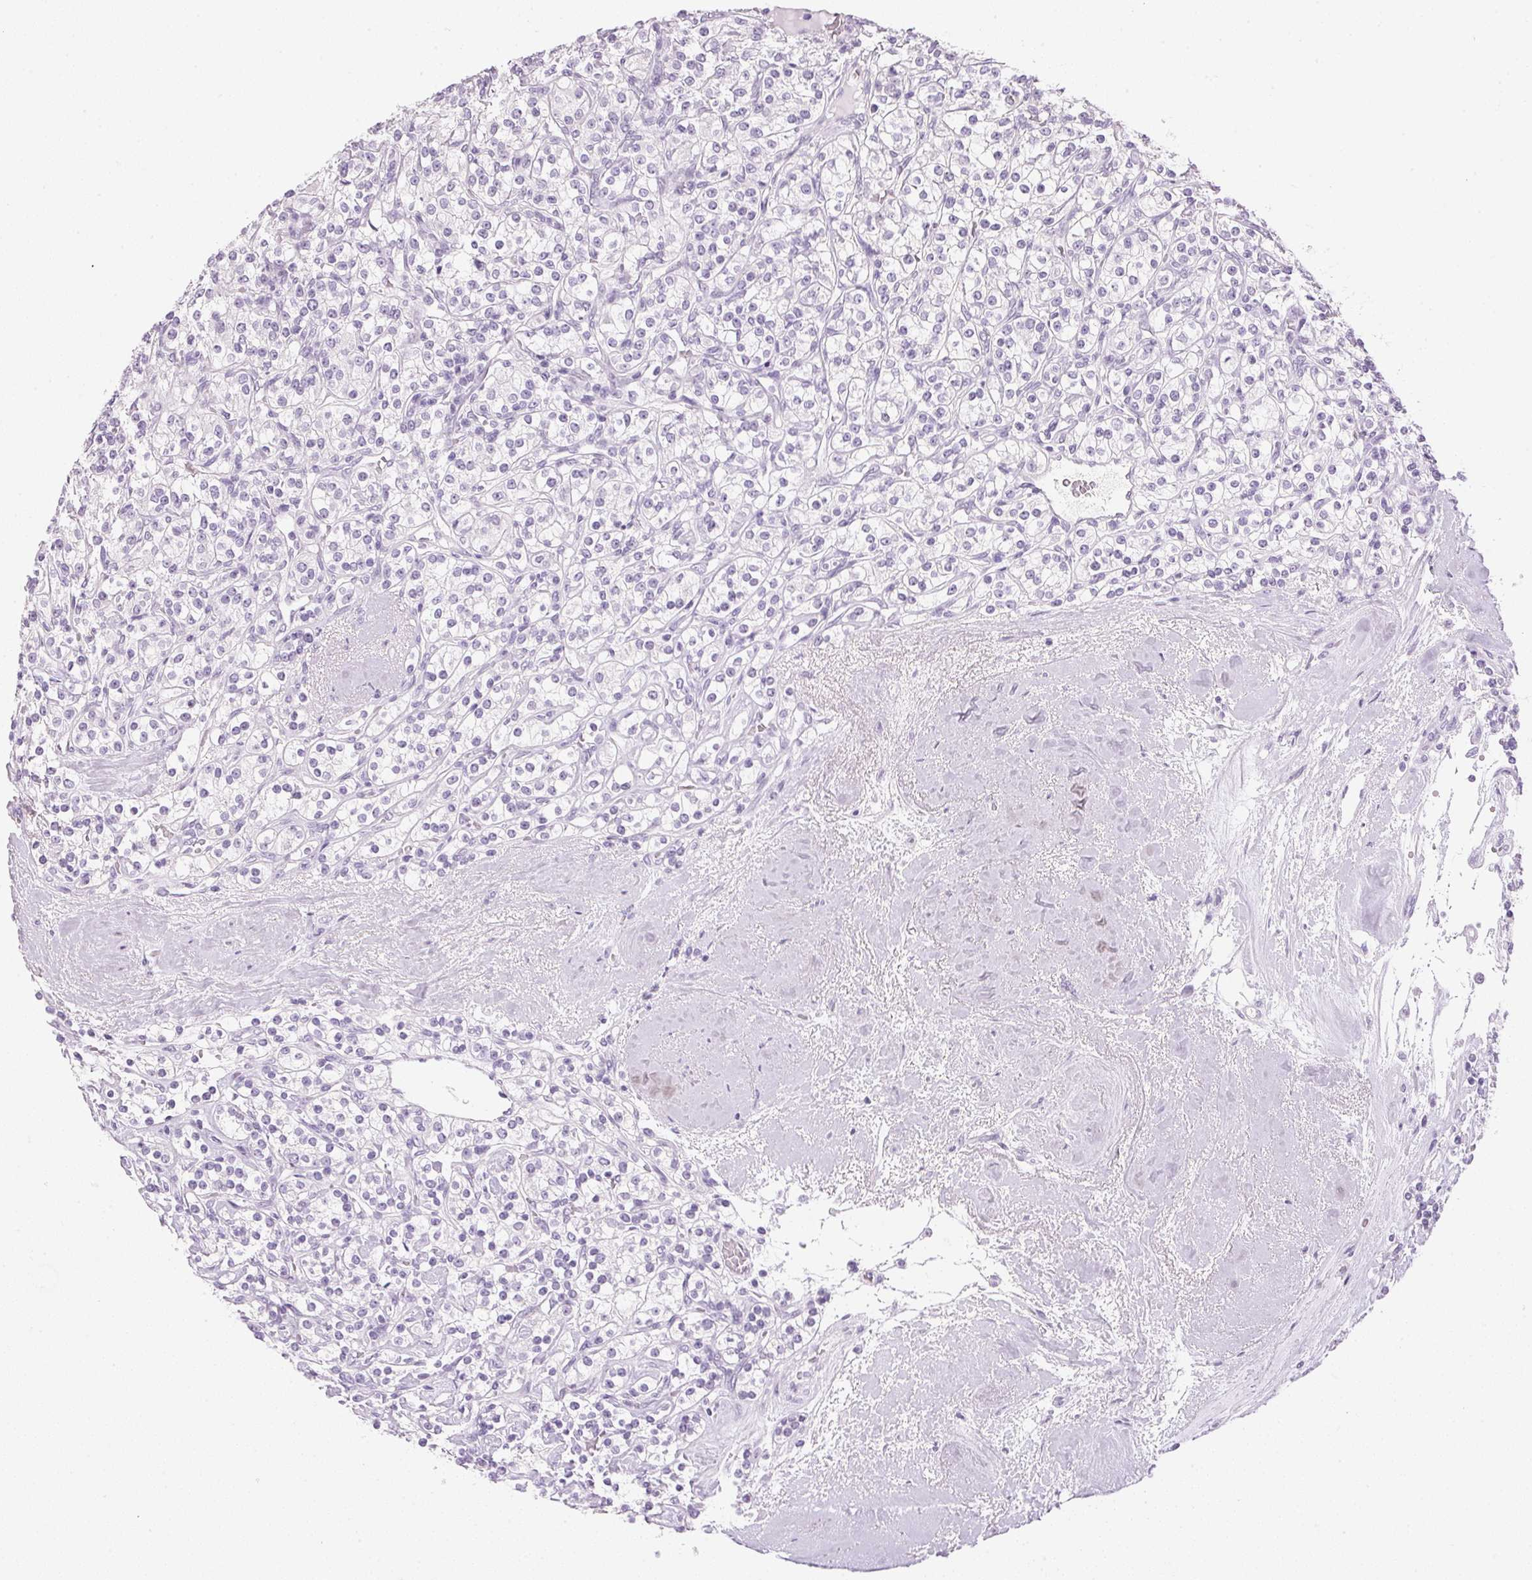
{"staining": {"intensity": "negative", "quantity": "none", "location": "none"}, "tissue": "renal cancer", "cell_type": "Tumor cells", "image_type": "cancer", "snomed": [{"axis": "morphology", "description": "Adenocarcinoma, NOS"}, {"axis": "topography", "description": "Kidney"}], "caption": "This is a micrograph of immunohistochemistry staining of renal adenocarcinoma, which shows no expression in tumor cells.", "gene": "IGFBP1", "patient": {"sex": "male", "age": 77}}